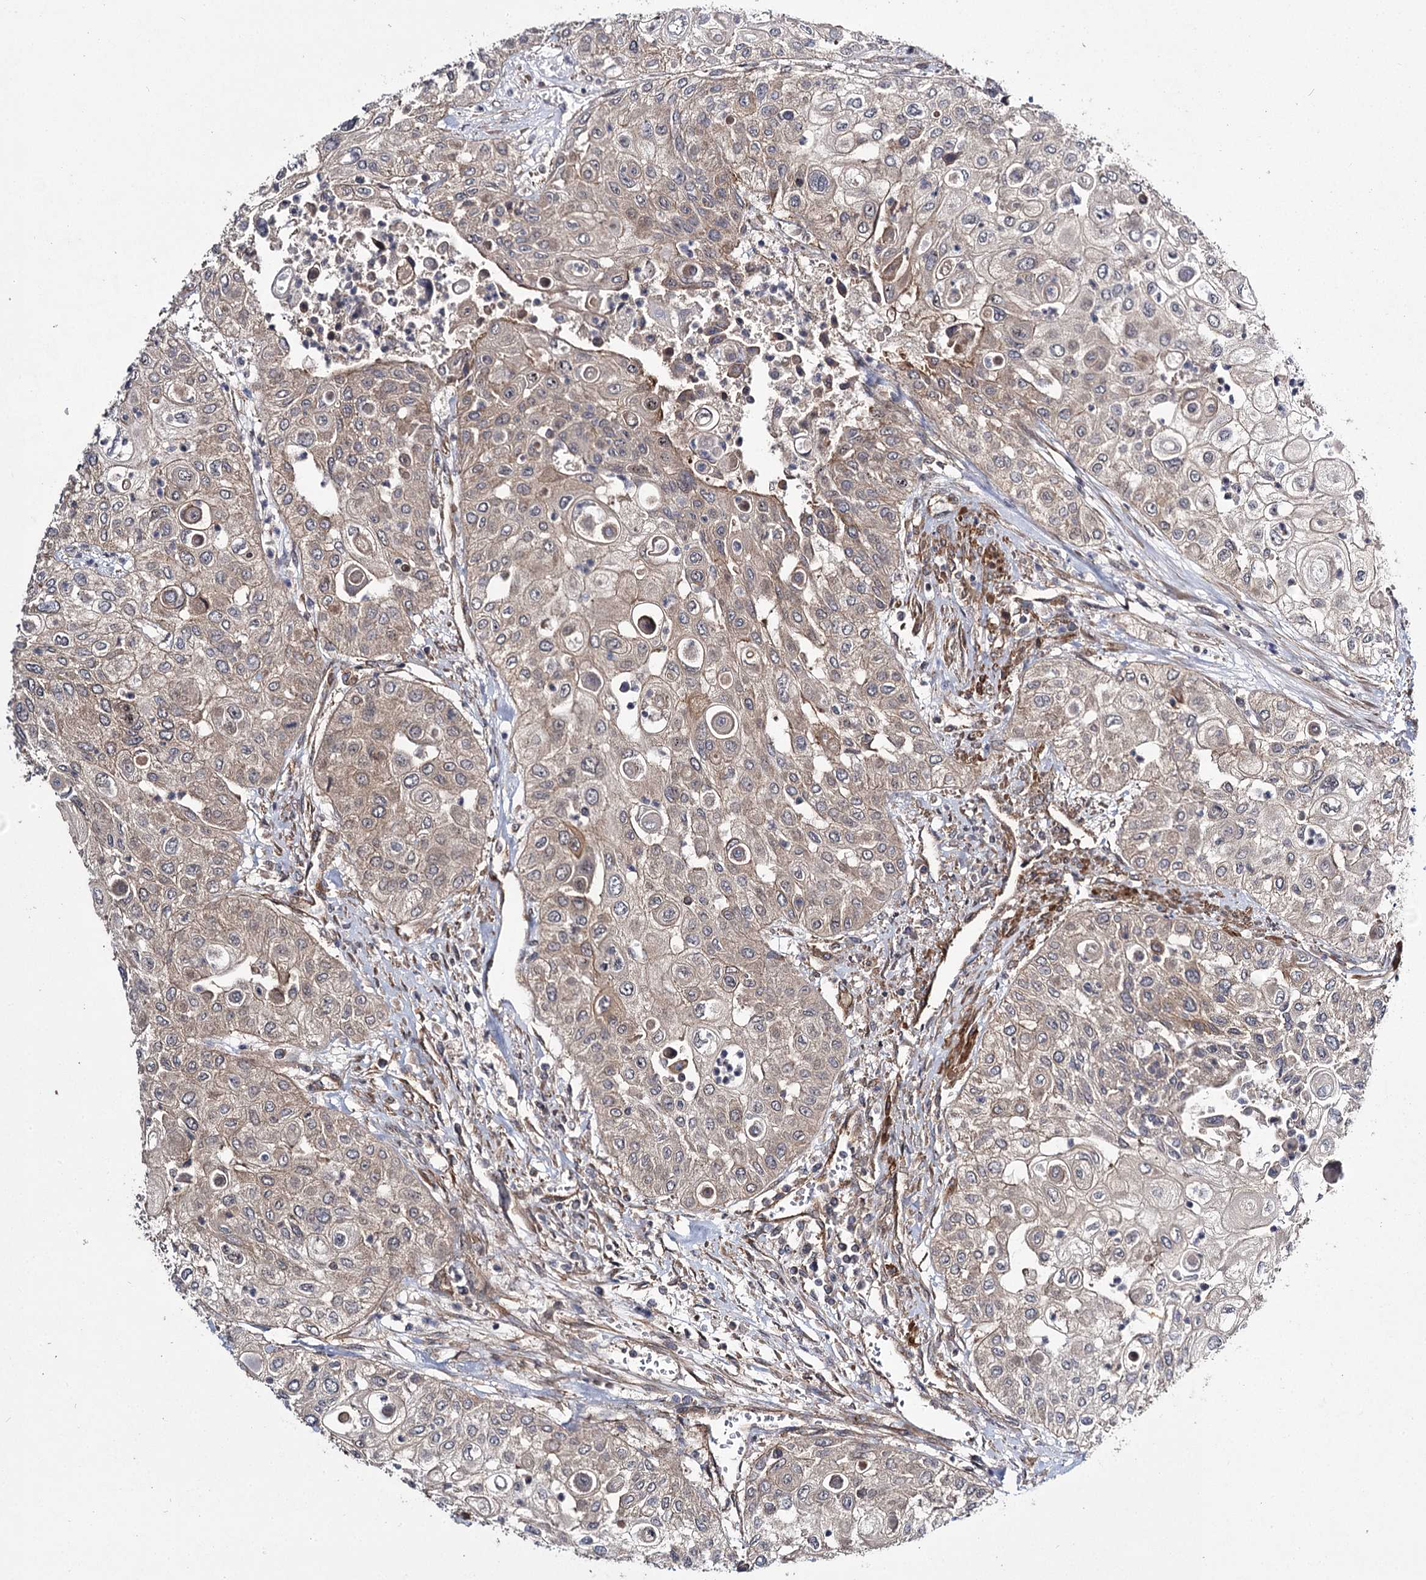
{"staining": {"intensity": "weak", "quantity": ">75%", "location": "cytoplasmic/membranous"}, "tissue": "urothelial cancer", "cell_type": "Tumor cells", "image_type": "cancer", "snomed": [{"axis": "morphology", "description": "Urothelial carcinoma, High grade"}, {"axis": "topography", "description": "Urinary bladder"}], "caption": "High-magnification brightfield microscopy of urothelial cancer stained with DAB (brown) and counterstained with hematoxylin (blue). tumor cells exhibit weak cytoplasmic/membranous expression is identified in about>75% of cells. (DAB IHC, brown staining for protein, blue staining for nuclei).", "gene": "MYO1C", "patient": {"sex": "female", "age": 79}}